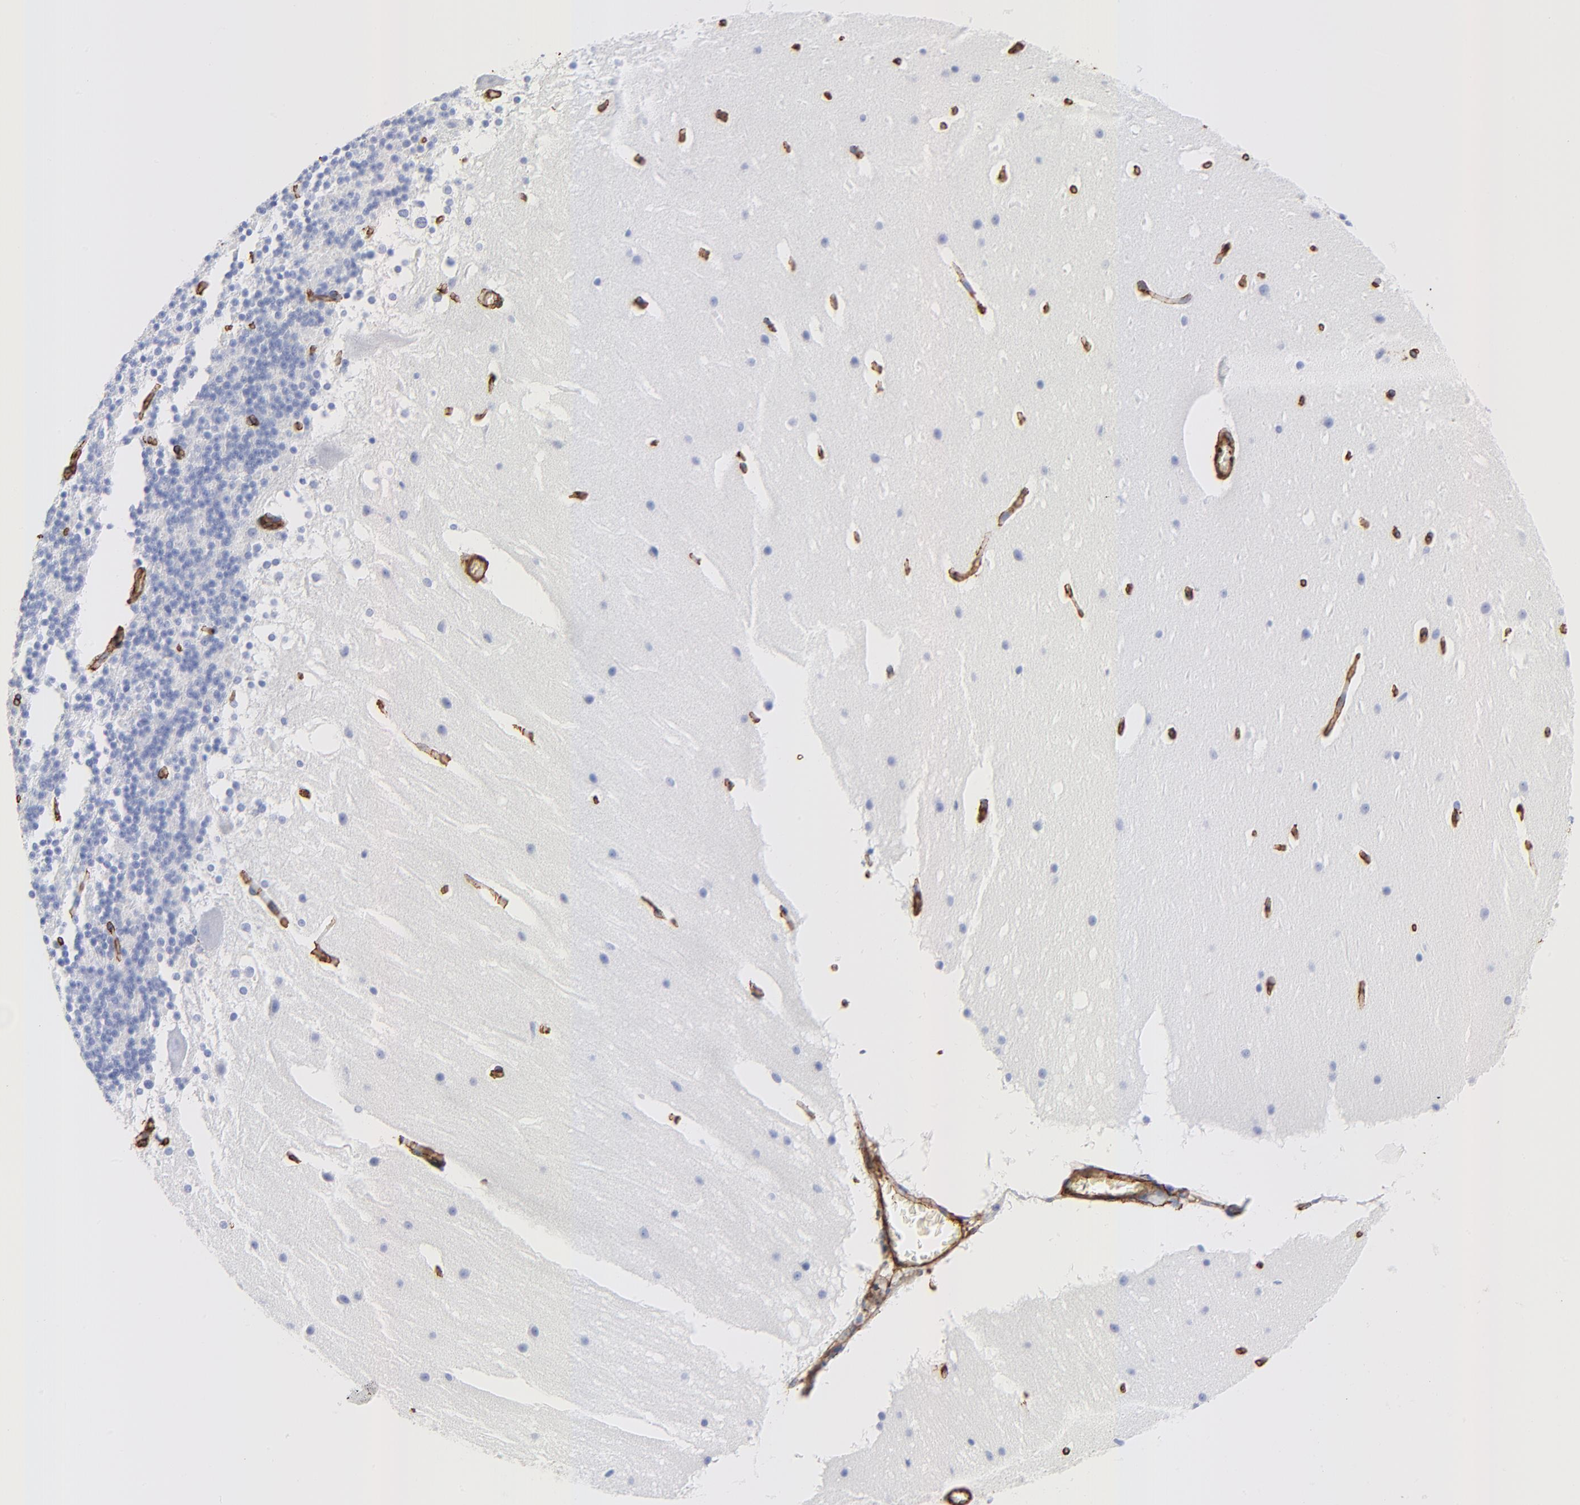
{"staining": {"intensity": "negative", "quantity": "none", "location": "none"}, "tissue": "cerebellum", "cell_type": "Cells in granular layer", "image_type": "normal", "snomed": [{"axis": "morphology", "description": "Normal tissue, NOS"}, {"axis": "topography", "description": "Cerebellum"}], "caption": "Cerebellum was stained to show a protein in brown. There is no significant expression in cells in granular layer. (Brightfield microscopy of DAB immunohistochemistry (IHC) at high magnification).", "gene": "CAV1", "patient": {"sex": "female", "age": 19}}